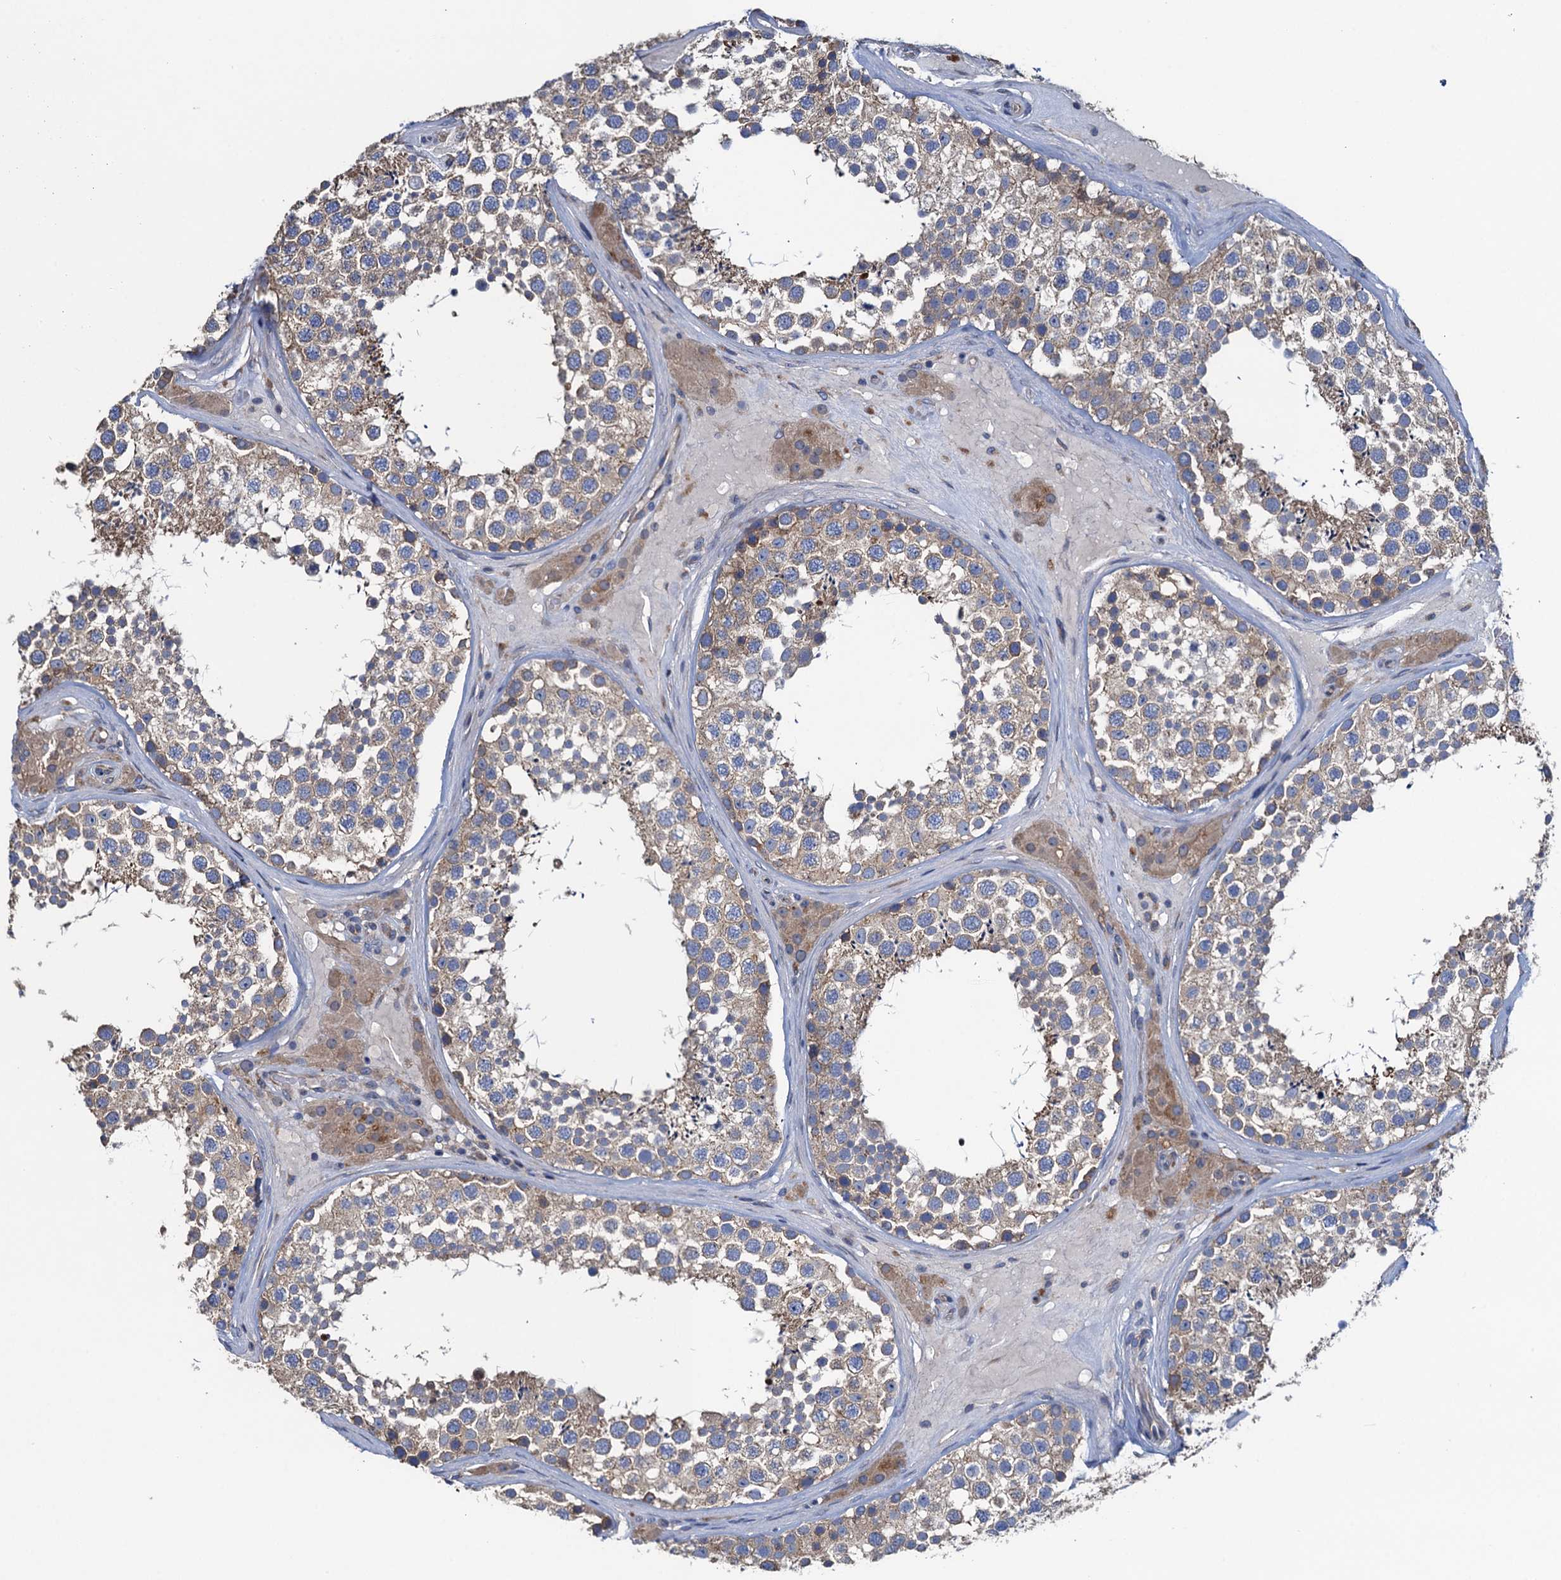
{"staining": {"intensity": "weak", "quantity": "25%-75%", "location": "cytoplasmic/membranous"}, "tissue": "testis", "cell_type": "Cells in seminiferous ducts", "image_type": "normal", "snomed": [{"axis": "morphology", "description": "Normal tissue, NOS"}, {"axis": "topography", "description": "Testis"}], "caption": "Cells in seminiferous ducts display low levels of weak cytoplasmic/membranous staining in about 25%-75% of cells in benign human testis.", "gene": "ADCY9", "patient": {"sex": "male", "age": 46}}